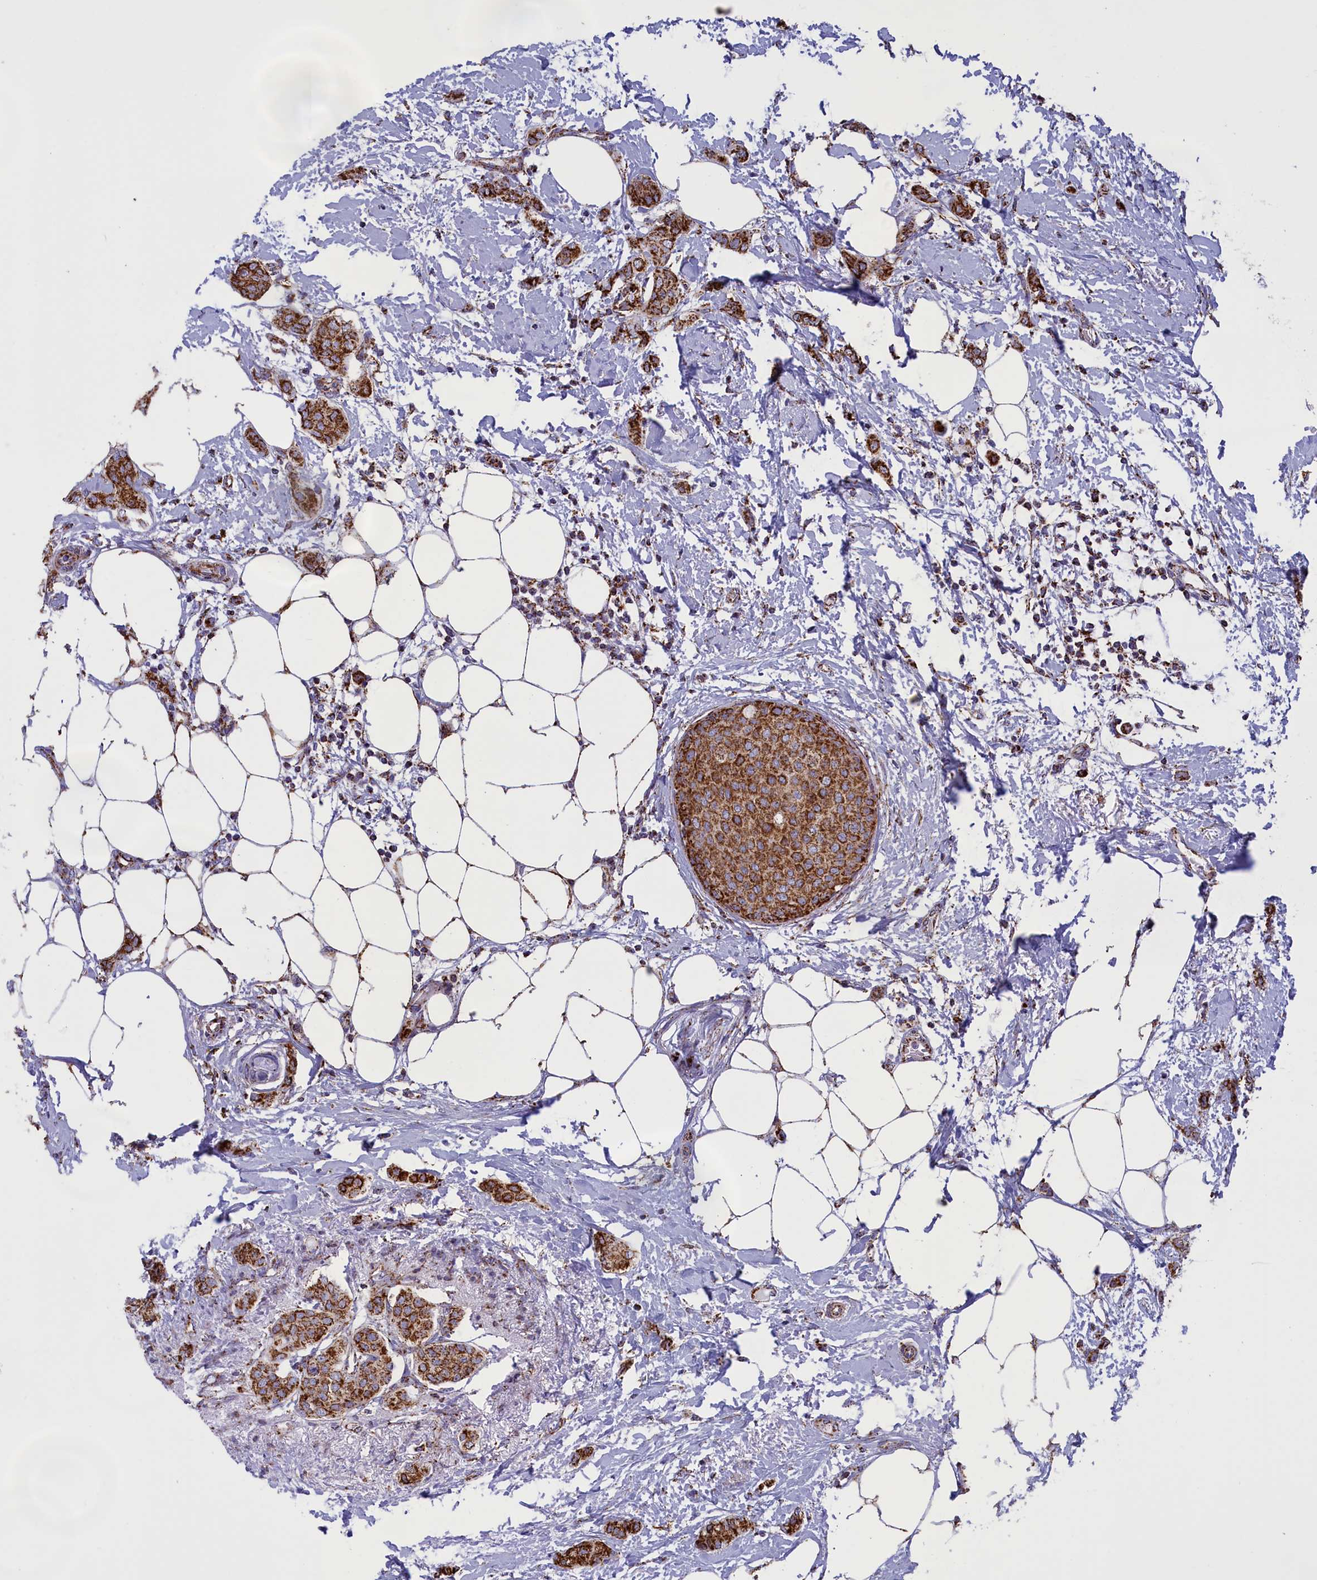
{"staining": {"intensity": "strong", "quantity": ">75%", "location": "cytoplasmic/membranous"}, "tissue": "breast cancer", "cell_type": "Tumor cells", "image_type": "cancer", "snomed": [{"axis": "morphology", "description": "Duct carcinoma"}, {"axis": "topography", "description": "Breast"}], "caption": "Immunohistochemistry (IHC) micrograph of human breast cancer (intraductal carcinoma) stained for a protein (brown), which shows high levels of strong cytoplasmic/membranous staining in about >75% of tumor cells.", "gene": "ISOC2", "patient": {"sex": "female", "age": 72}}